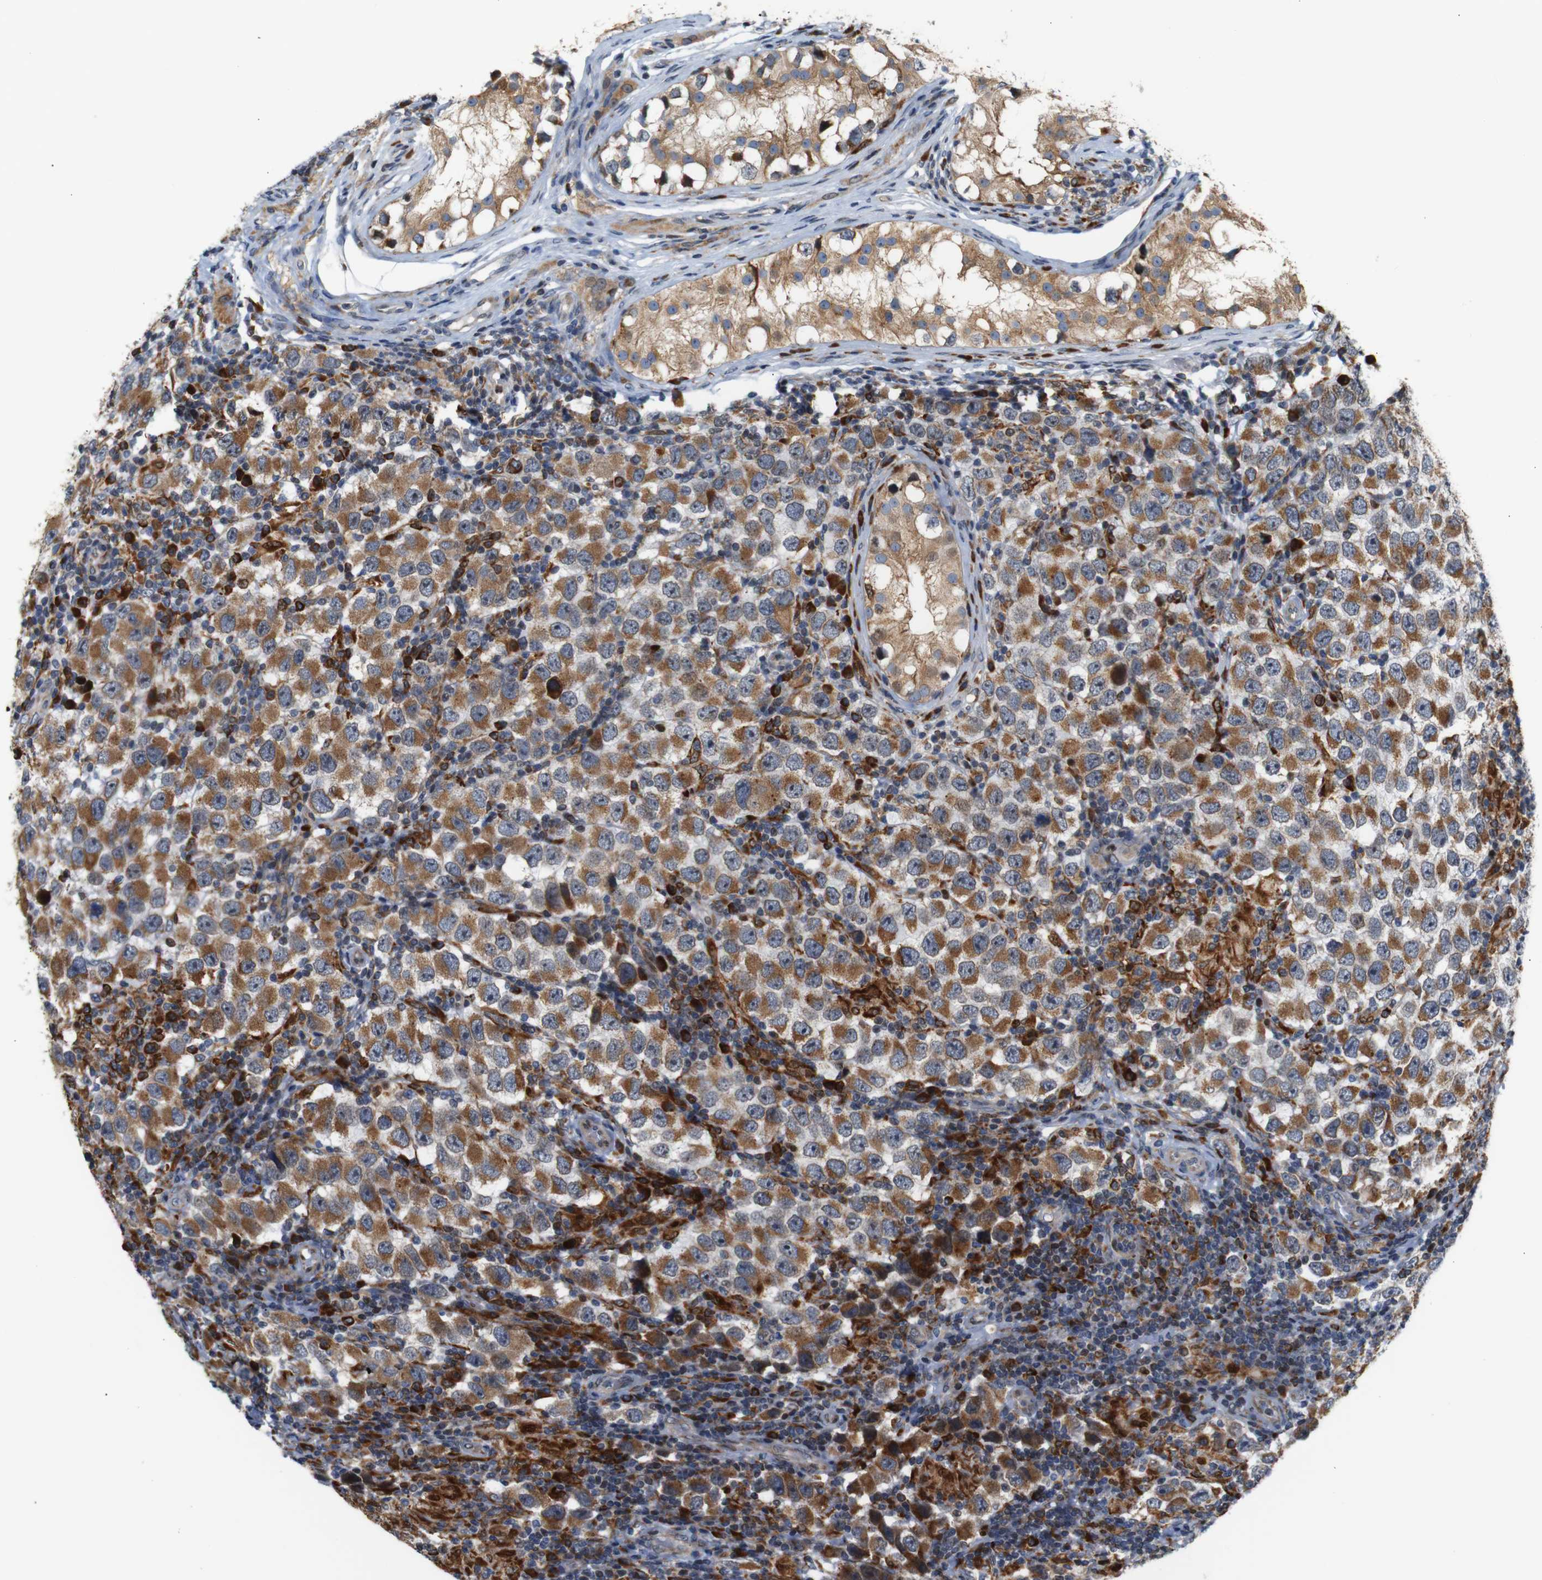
{"staining": {"intensity": "moderate", "quantity": ">75%", "location": "cytoplasmic/membranous"}, "tissue": "testis cancer", "cell_type": "Tumor cells", "image_type": "cancer", "snomed": [{"axis": "morphology", "description": "Carcinoma, Embryonal, NOS"}, {"axis": "topography", "description": "Testis"}], "caption": "Protein analysis of testis cancer tissue demonstrates moderate cytoplasmic/membranous positivity in approximately >75% of tumor cells.", "gene": "PTPN1", "patient": {"sex": "male", "age": 21}}